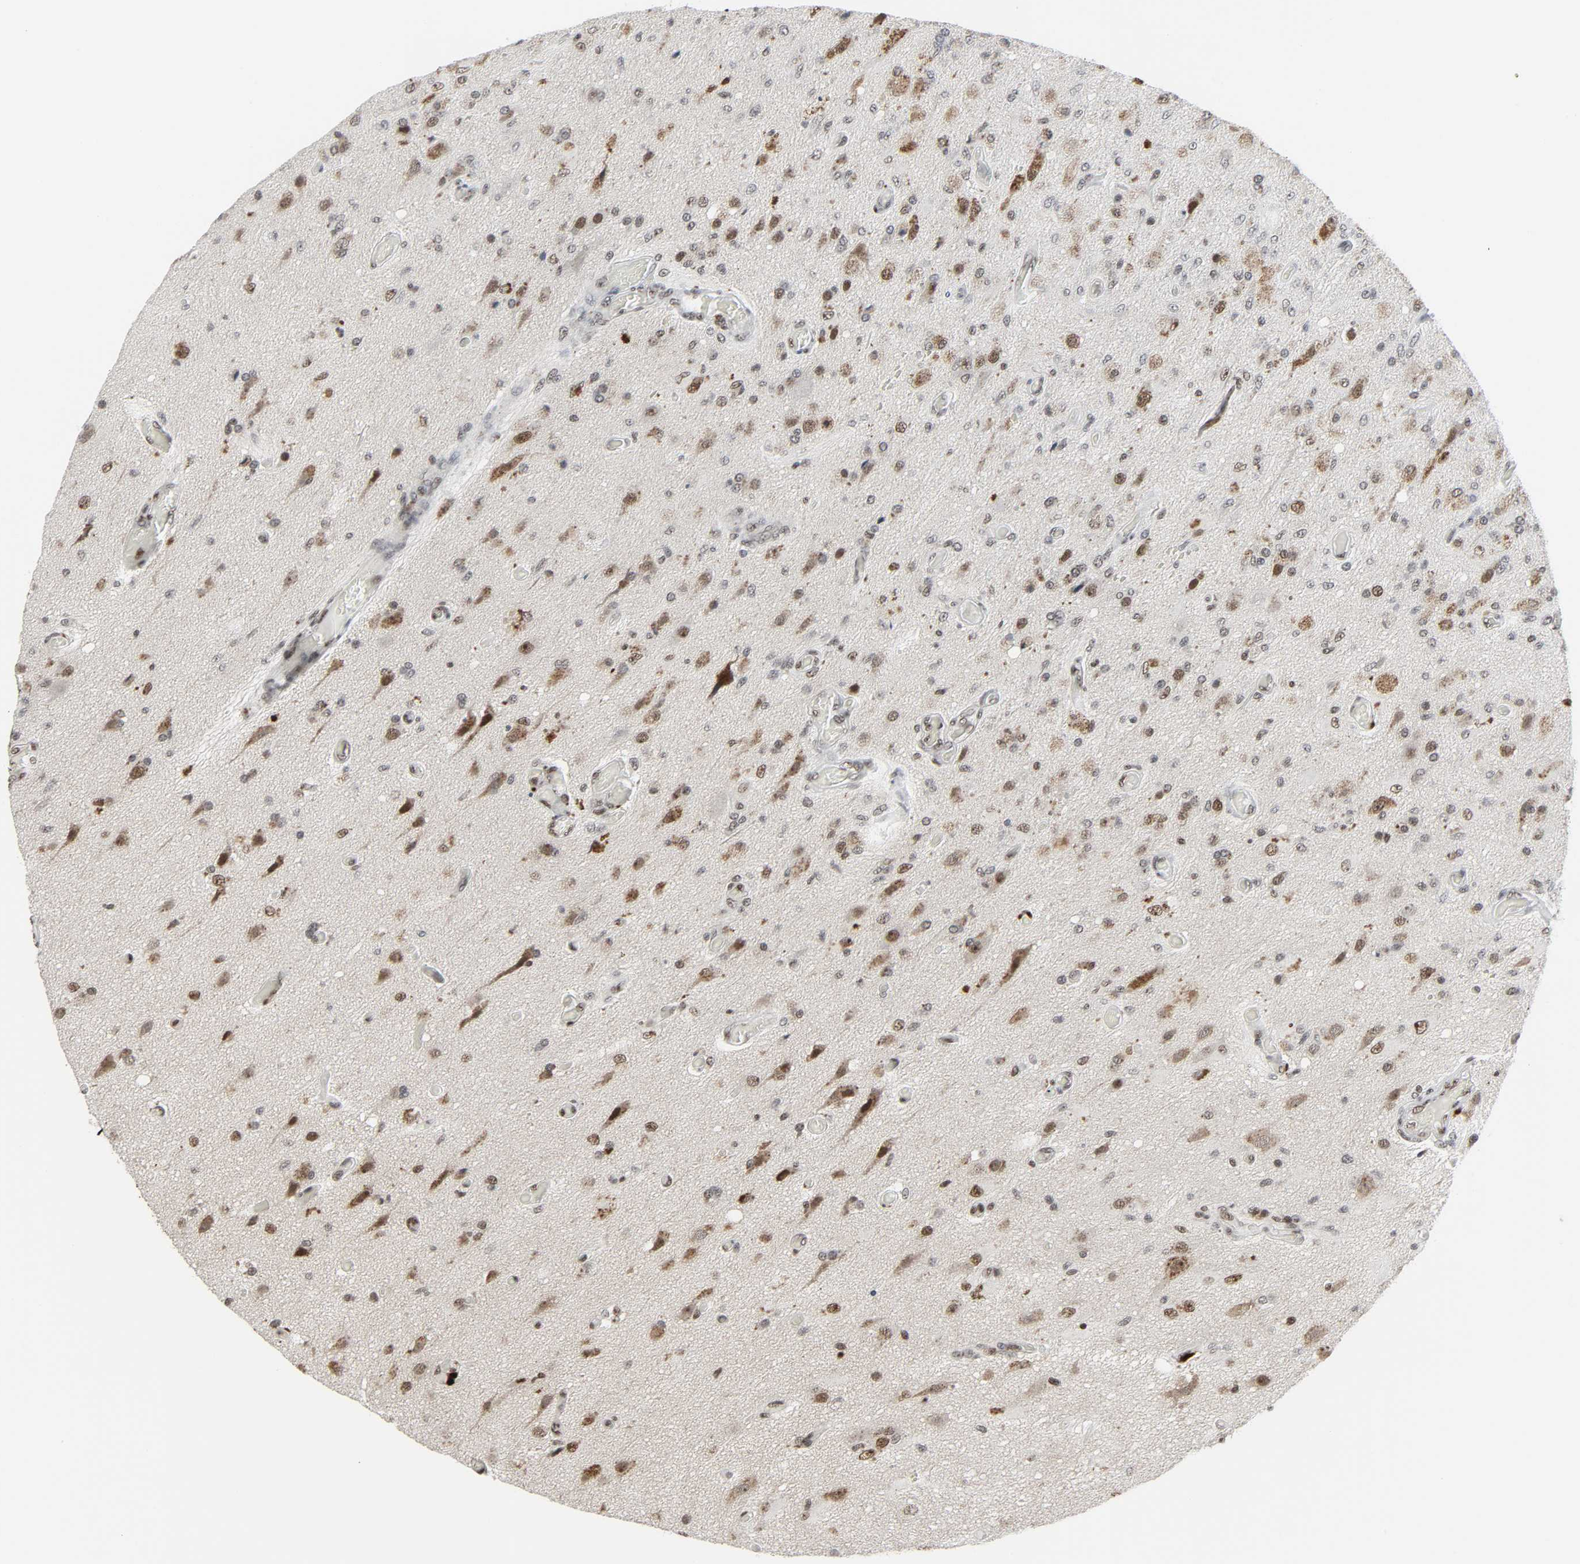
{"staining": {"intensity": "moderate", "quantity": "25%-75%", "location": "nuclear"}, "tissue": "glioma", "cell_type": "Tumor cells", "image_type": "cancer", "snomed": [{"axis": "morphology", "description": "Normal tissue, NOS"}, {"axis": "morphology", "description": "Glioma, malignant, High grade"}, {"axis": "topography", "description": "Cerebral cortex"}], "caption": "The immunohistochemical stain shows moderate nuclear expression in tumor cells of malignant glioma (high-grade) tissue.", "gene": "CDK7", "patient": {"sex": "male", "age": 77}}